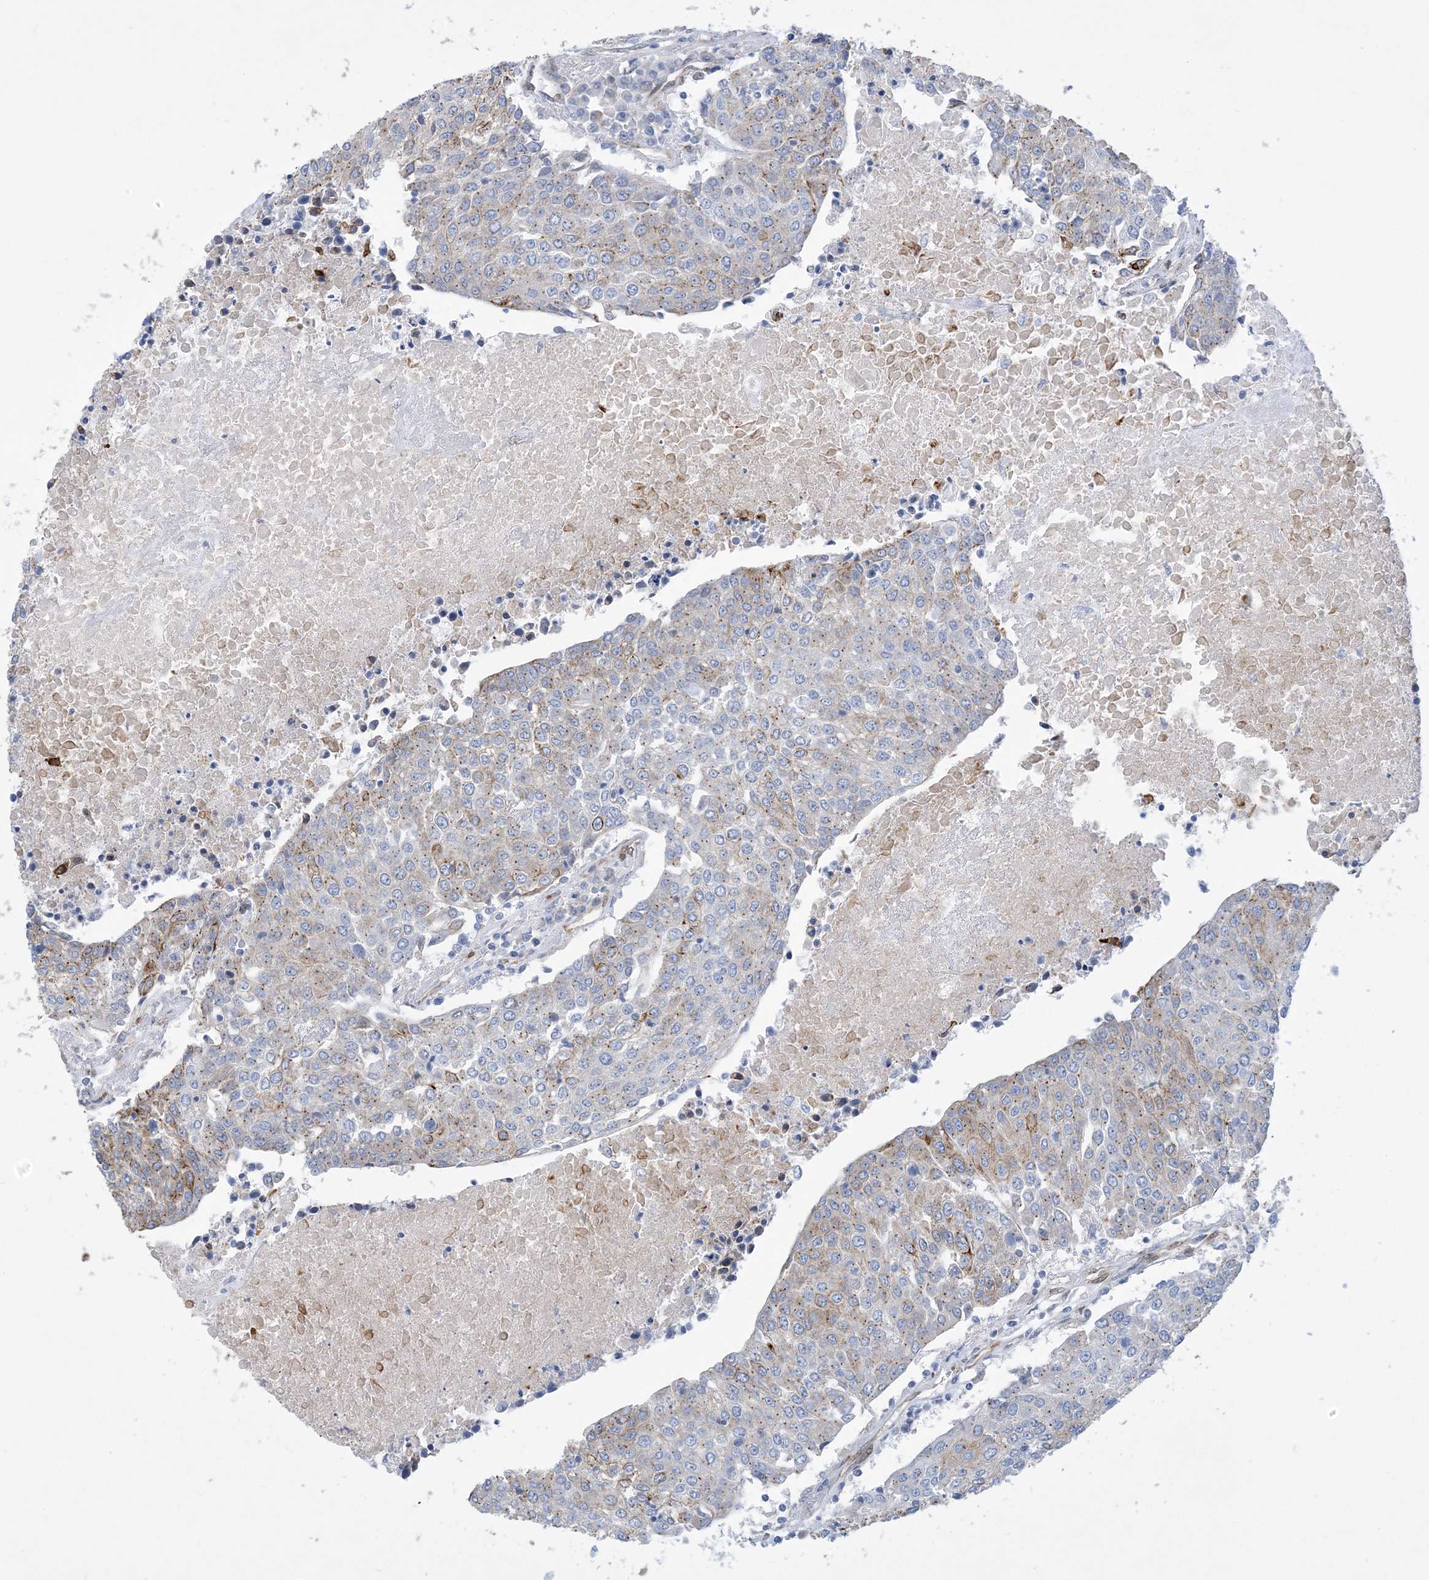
{"staining": {"intensity": "moderate", "quantity": "<25%", "location": "cytoplasmic/membranous"}, "tissue": "urothelial cancer", "cell_type": "Tumor cells", "image_type": "cancer", "snomed": [{"axis": "morphology", "description": "Urothelial carcinoma, High grade"}, {"axis": "topography", "description": "Urinary bladder"}], "caption": "High-grade urothelial carcinoma stained with a brown dye displays moderate cytoplasmic/membranous positive positivity in about <25% of tumor cells.", "gene": "RBMS3", "patient": {"sex": "female", "age": 85}}